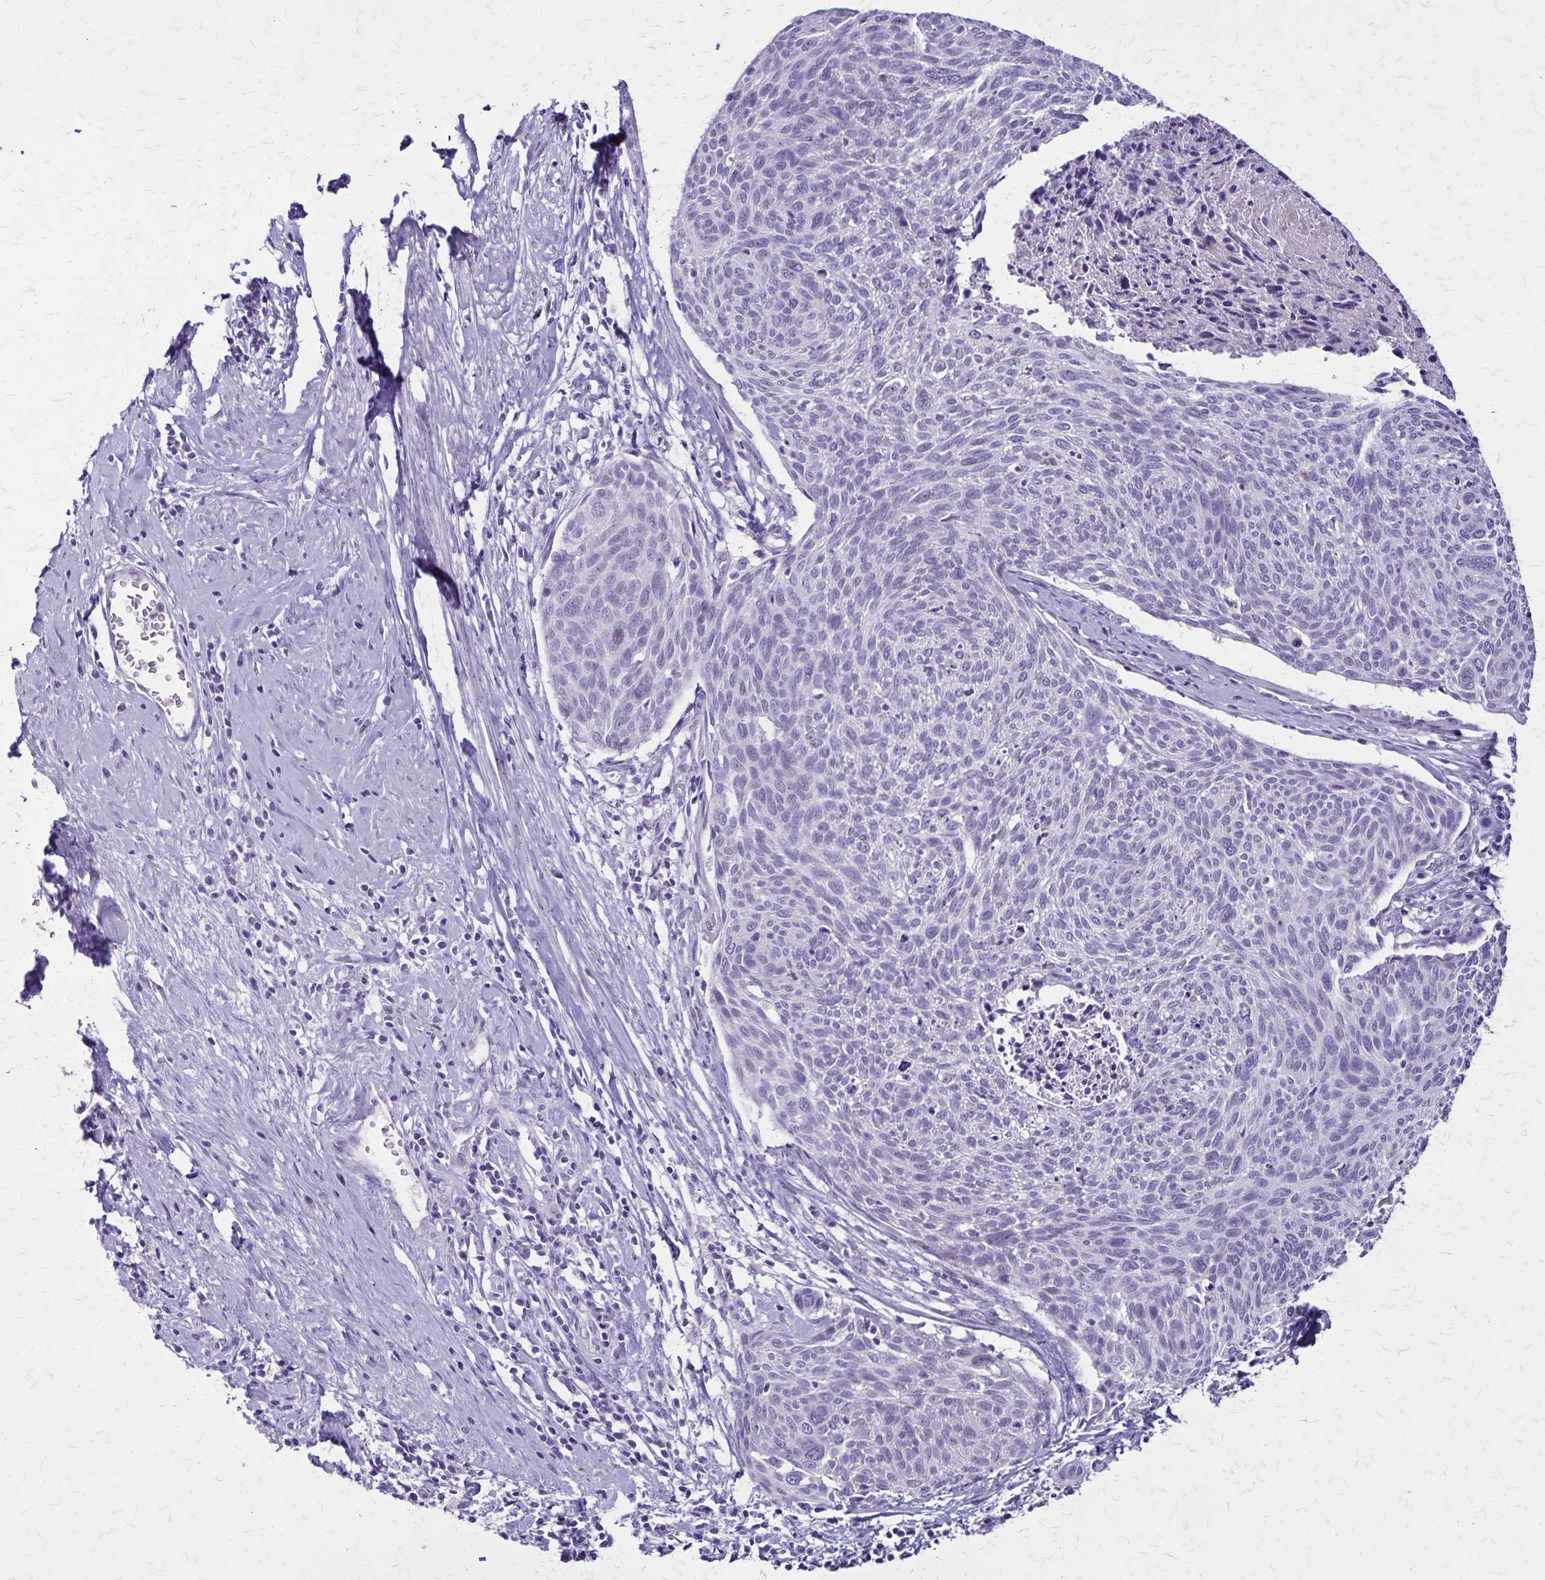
{"staining": {"intensity": "negative", "quantity": "none", "location": "none"}, "tissue": "cervical cancer", "cell_type": "Tumor cells", "image_type": "cancer", "snomed": [{"axis": "morphology", "description": "Squamous cell carcinoma, NOS"}, {"axis": "topography", "description": "Cervix"}], "caption": "An immunohistochemistry (IHC) photomicrograph of cervical cancer is shown. There is no staining in tumor cells of cervical cancer.", "gene": "OR51B5", "patient": {"sex": "female", "age": 49}}